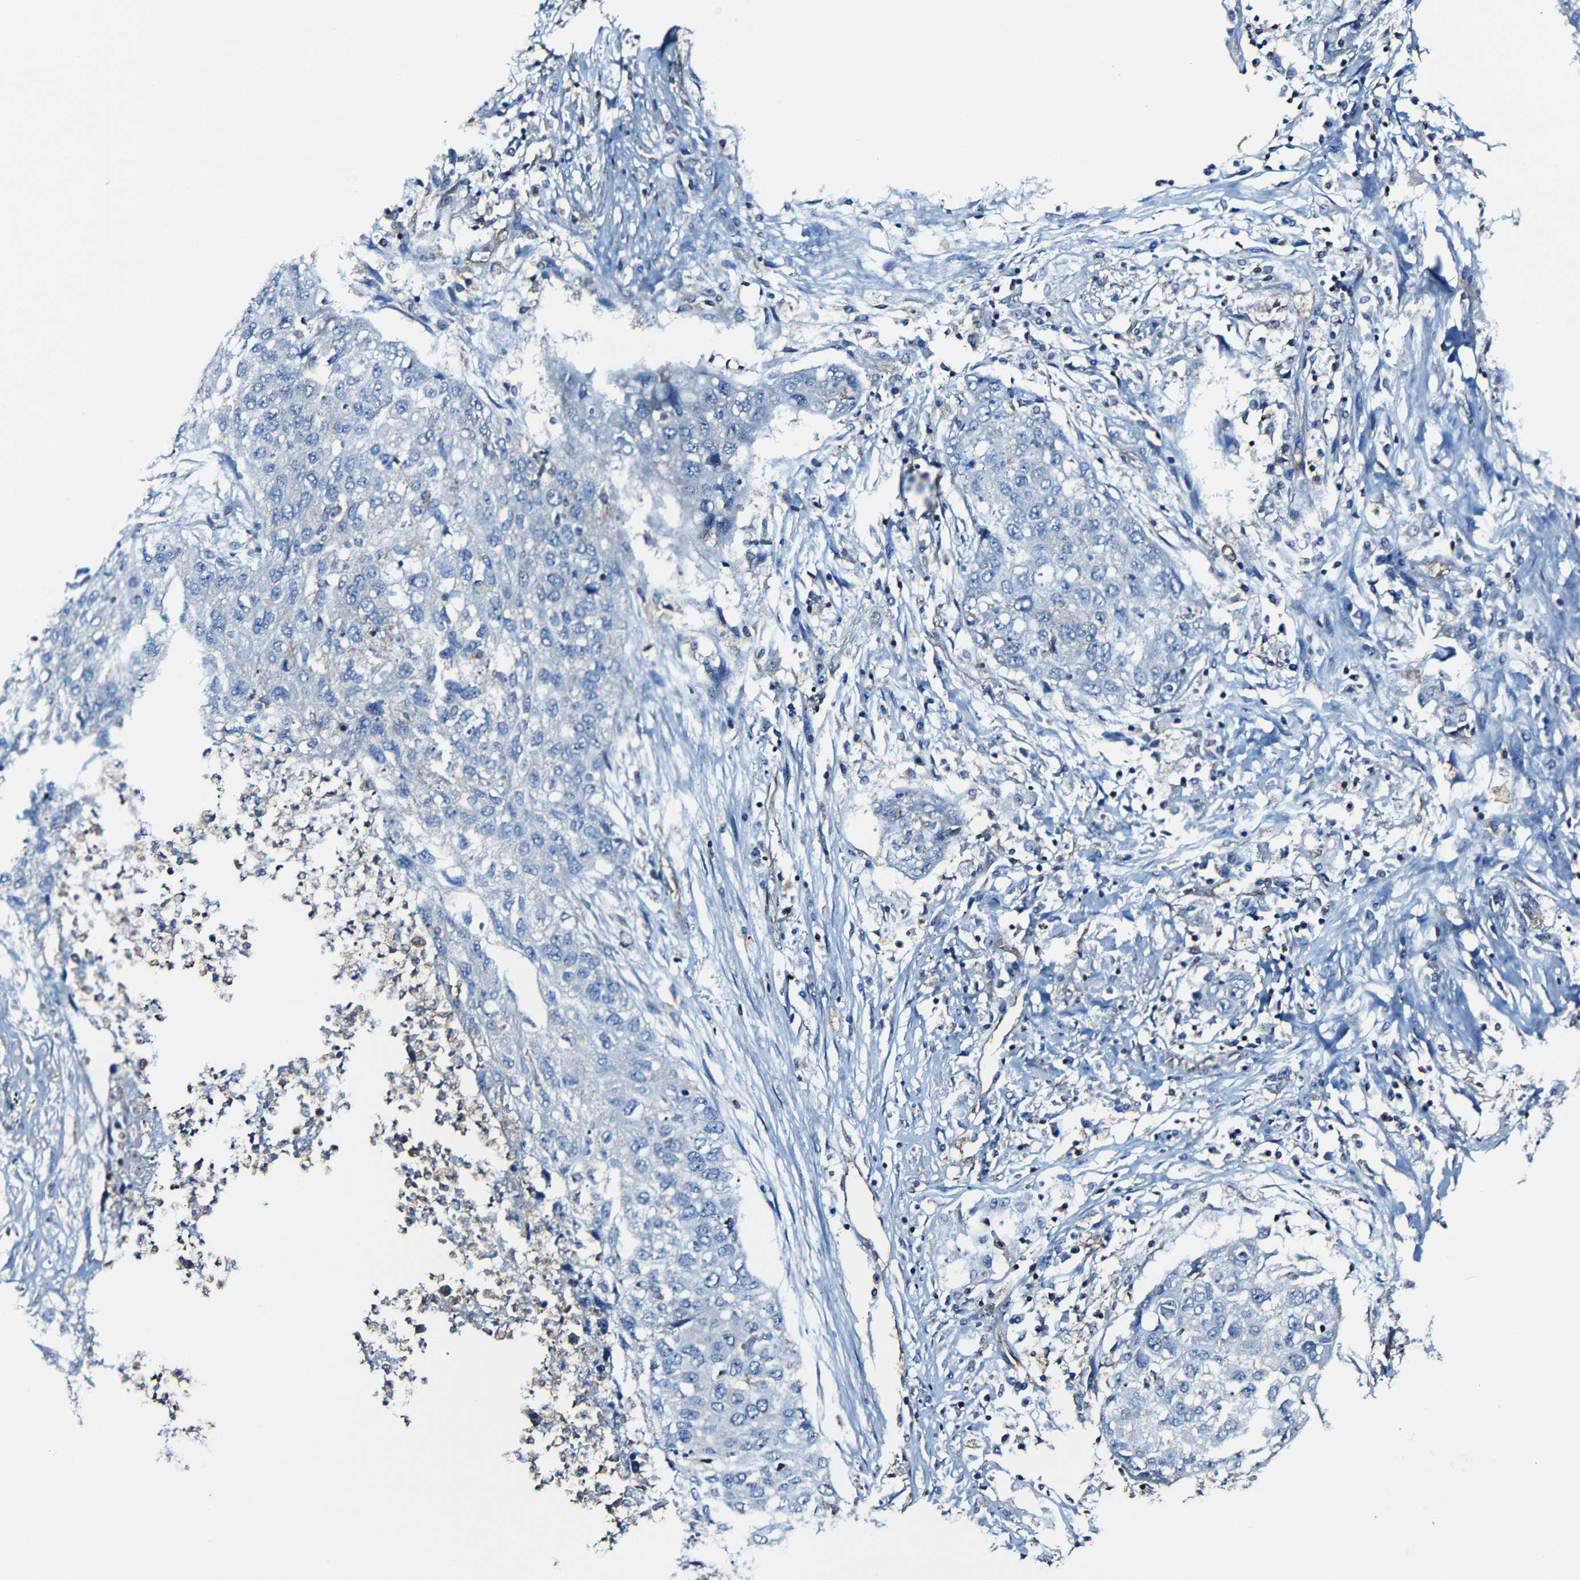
{"staining": {"intensity": "negative", "quantity": "none", "location": "none"}, "tissue": "lung cancer", "cell_type": "Tumor cells", "image_type": "cancer", "snomed": [{"axis": "morphology", "description": "Squamous cell carcinoma, NOS"}, {"axis": "topography", "description": "Lung"}], "caption": "A high-resolution image shows IHC staining of lung squamous cell carcinoma, which shows no significant positivity in tumor cells.", "gene": "MSN", "patient": {"sex": "female", "age": 63}}